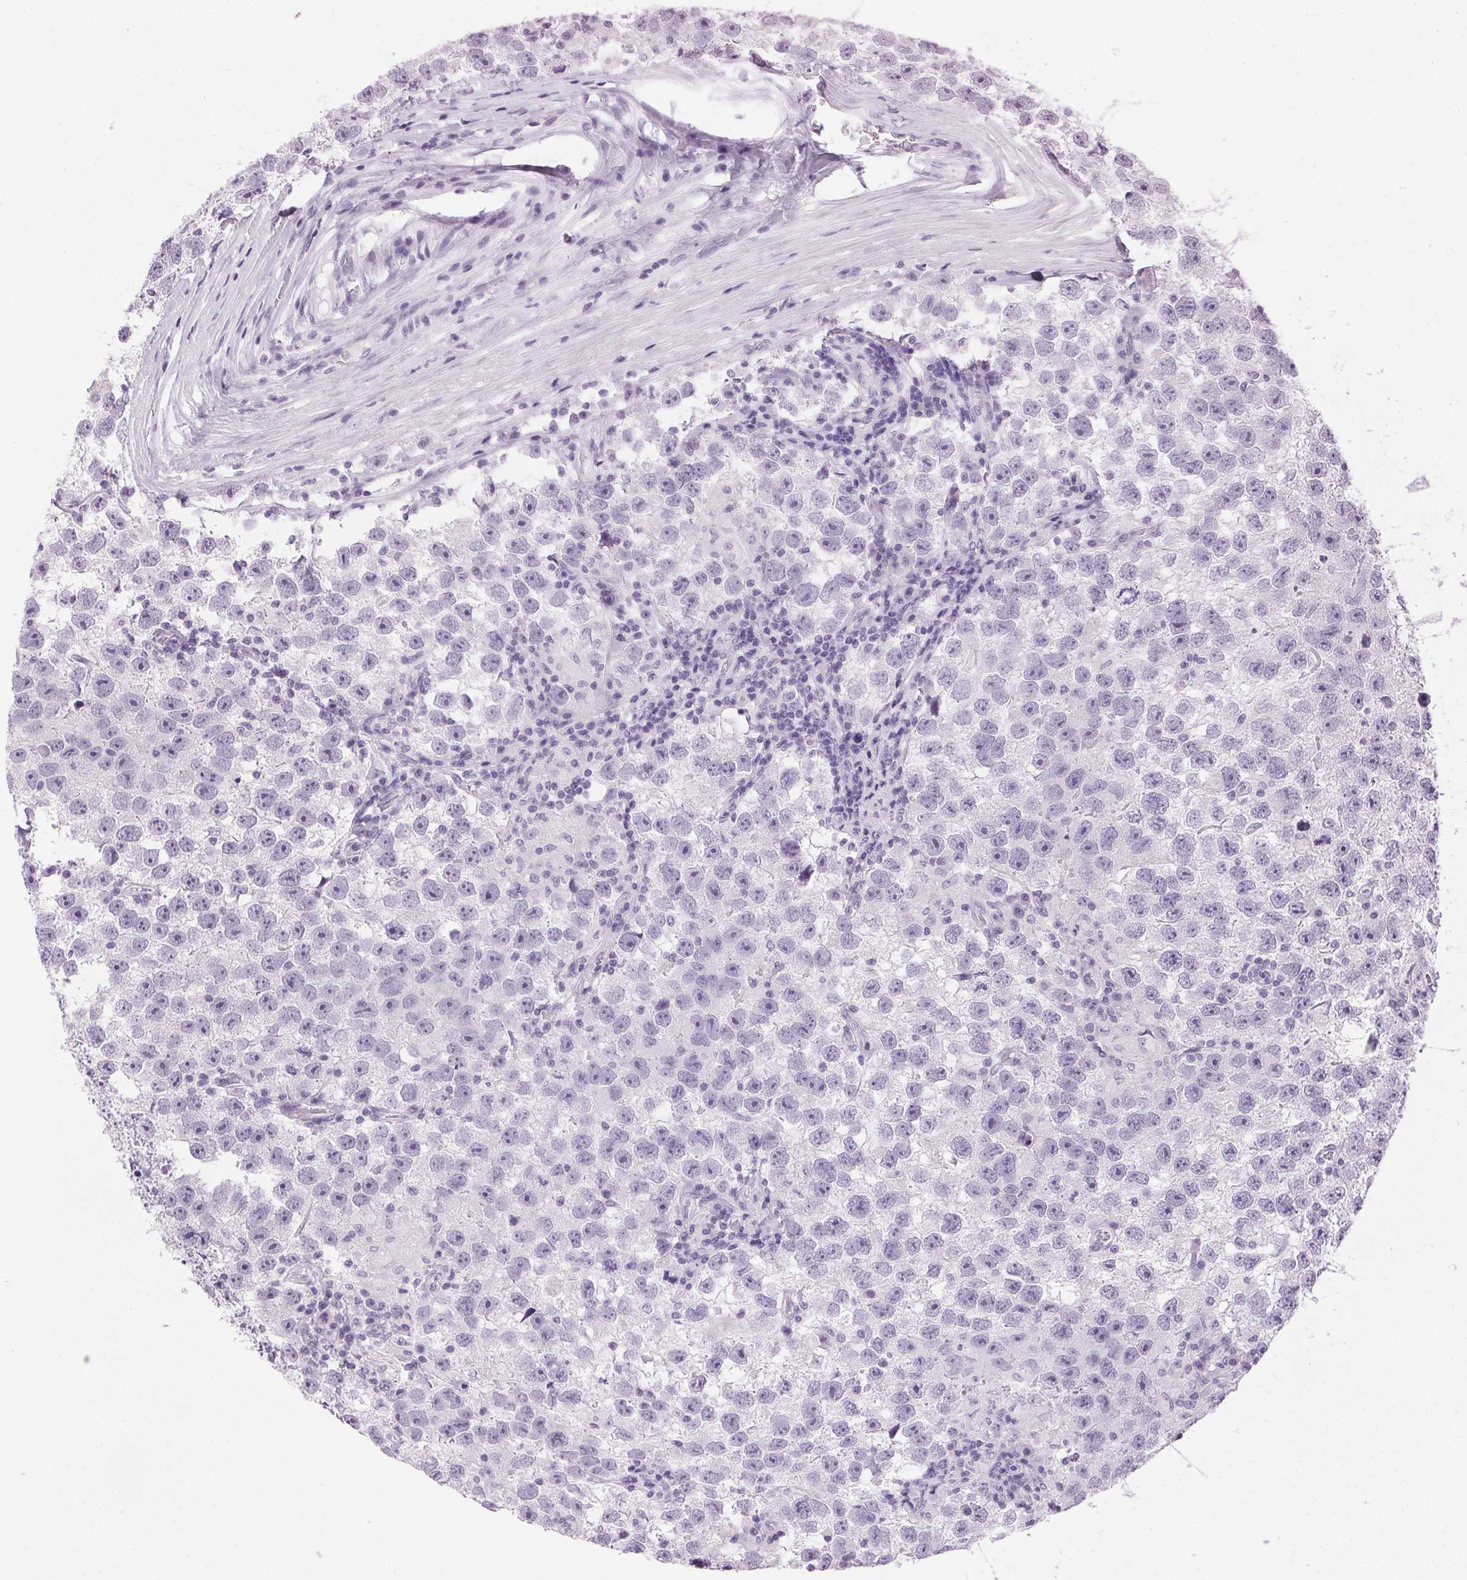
{"staining": {"intensity": "negative", "quantity": "none", "location": "none"}, "tissue": "testis cancer", "cell_type": "Tumor cells", "image_type": "cancer", "snomed": [{"axis": "morphology", "description": "Seminoma, NOS"}, {"axis": "topography", "description": "Testis"}], "caption": "DAB immunohistochemical staining of human testis cancer displays no significant expression in tumor cells.", "gene": "SP7", "patient": {"sex": "male", "age": 26}}